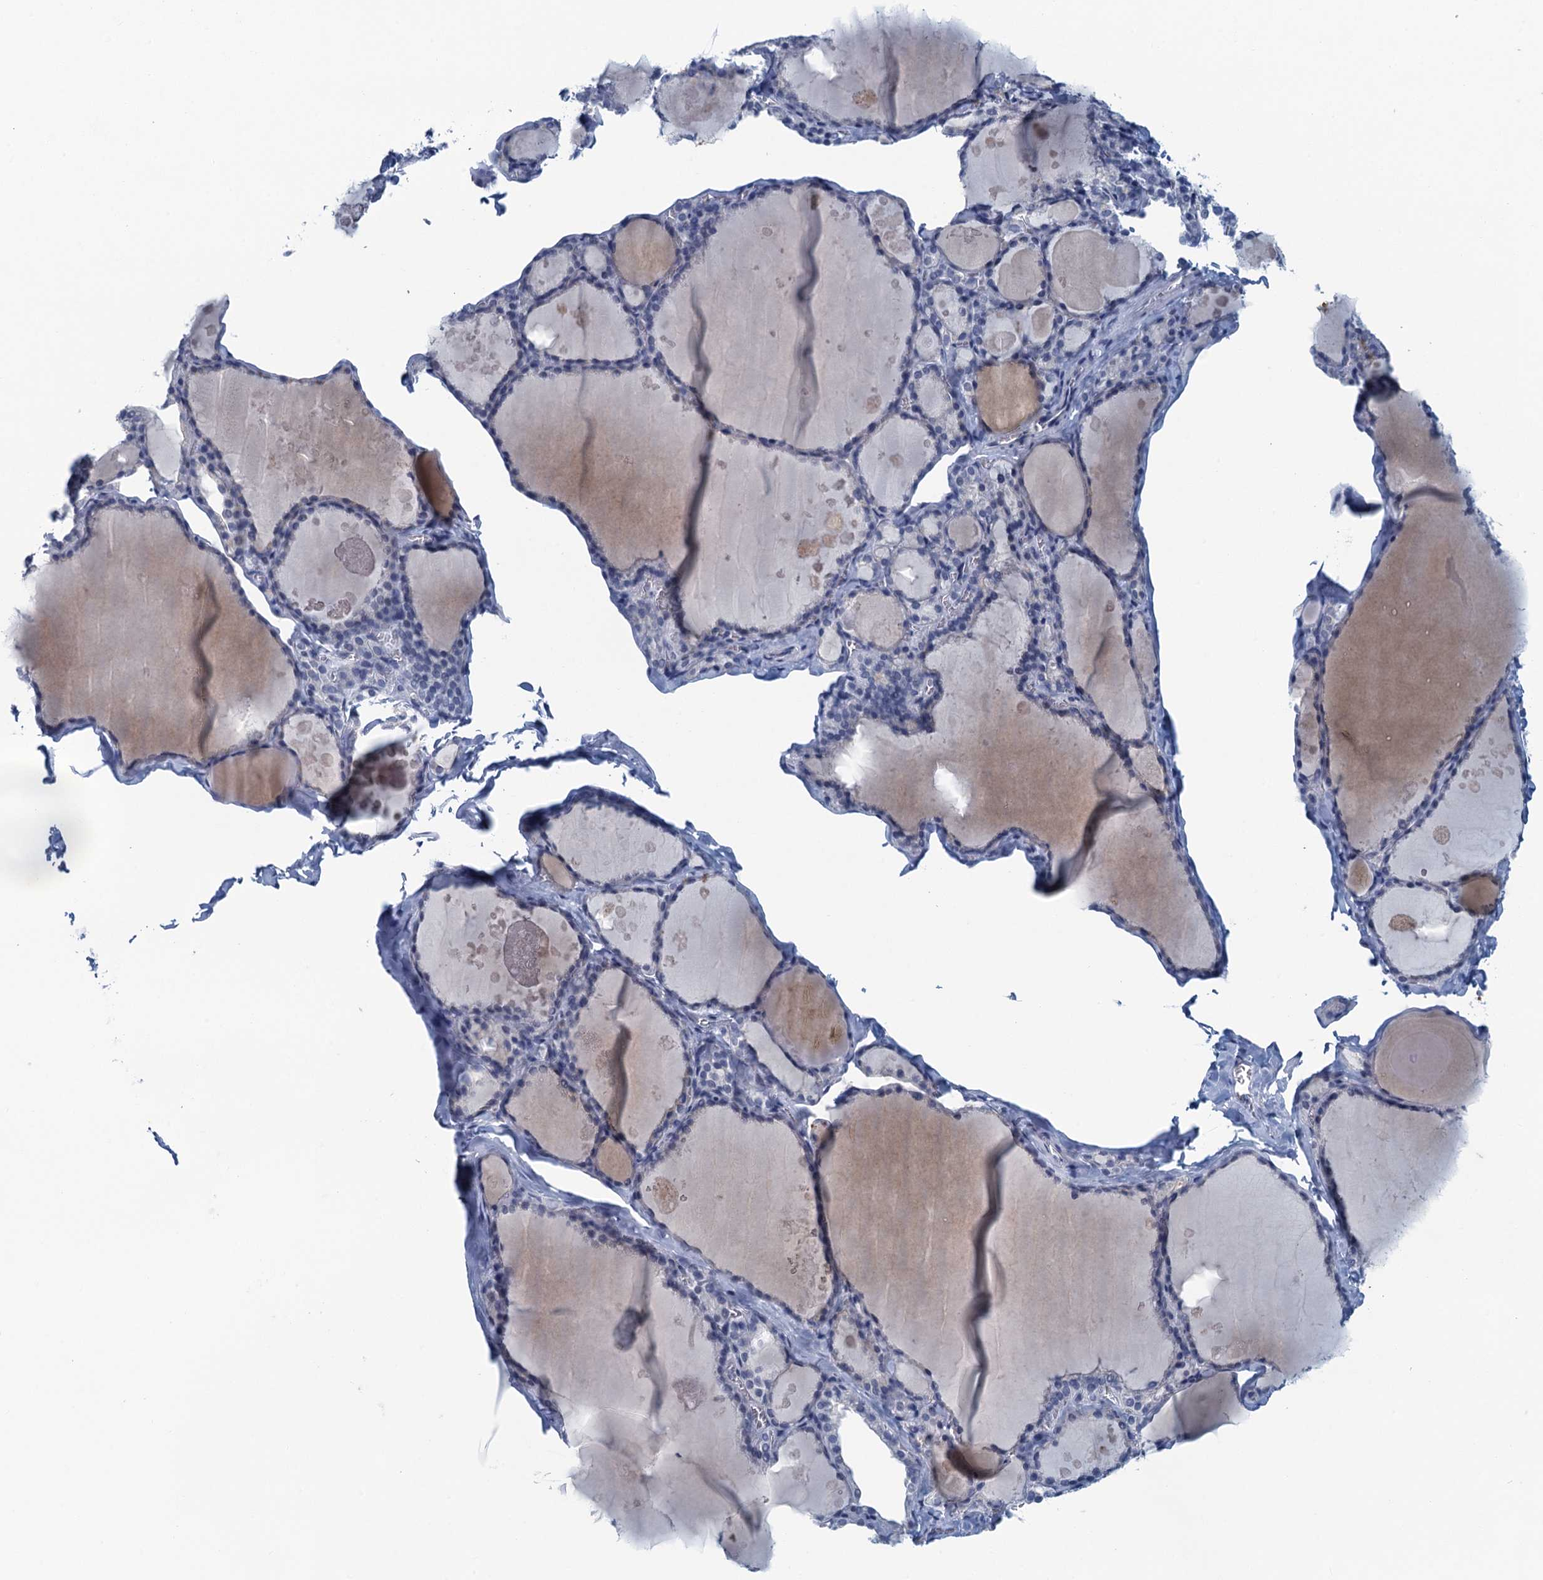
{"staining": {"intensity": "negative", "quantity": "none", "location": "none"}, "tissue": "thyroid gland", "cell_type": "Glandular cells", "image_type": "normal", "snomed": [{"axis": "morphology", "description": "Normal tissue, NOS"}, {"axis": "topography", "description": "Thyroid gland"}], "caption": "DAB (3,3'-diaminobenzidine) immunohistochemical staining of normal human thyroid gland displays no significant positivity in glandular cells.", "gene": "C16orf95", "patient": {"sex": "male", "age": 56}}